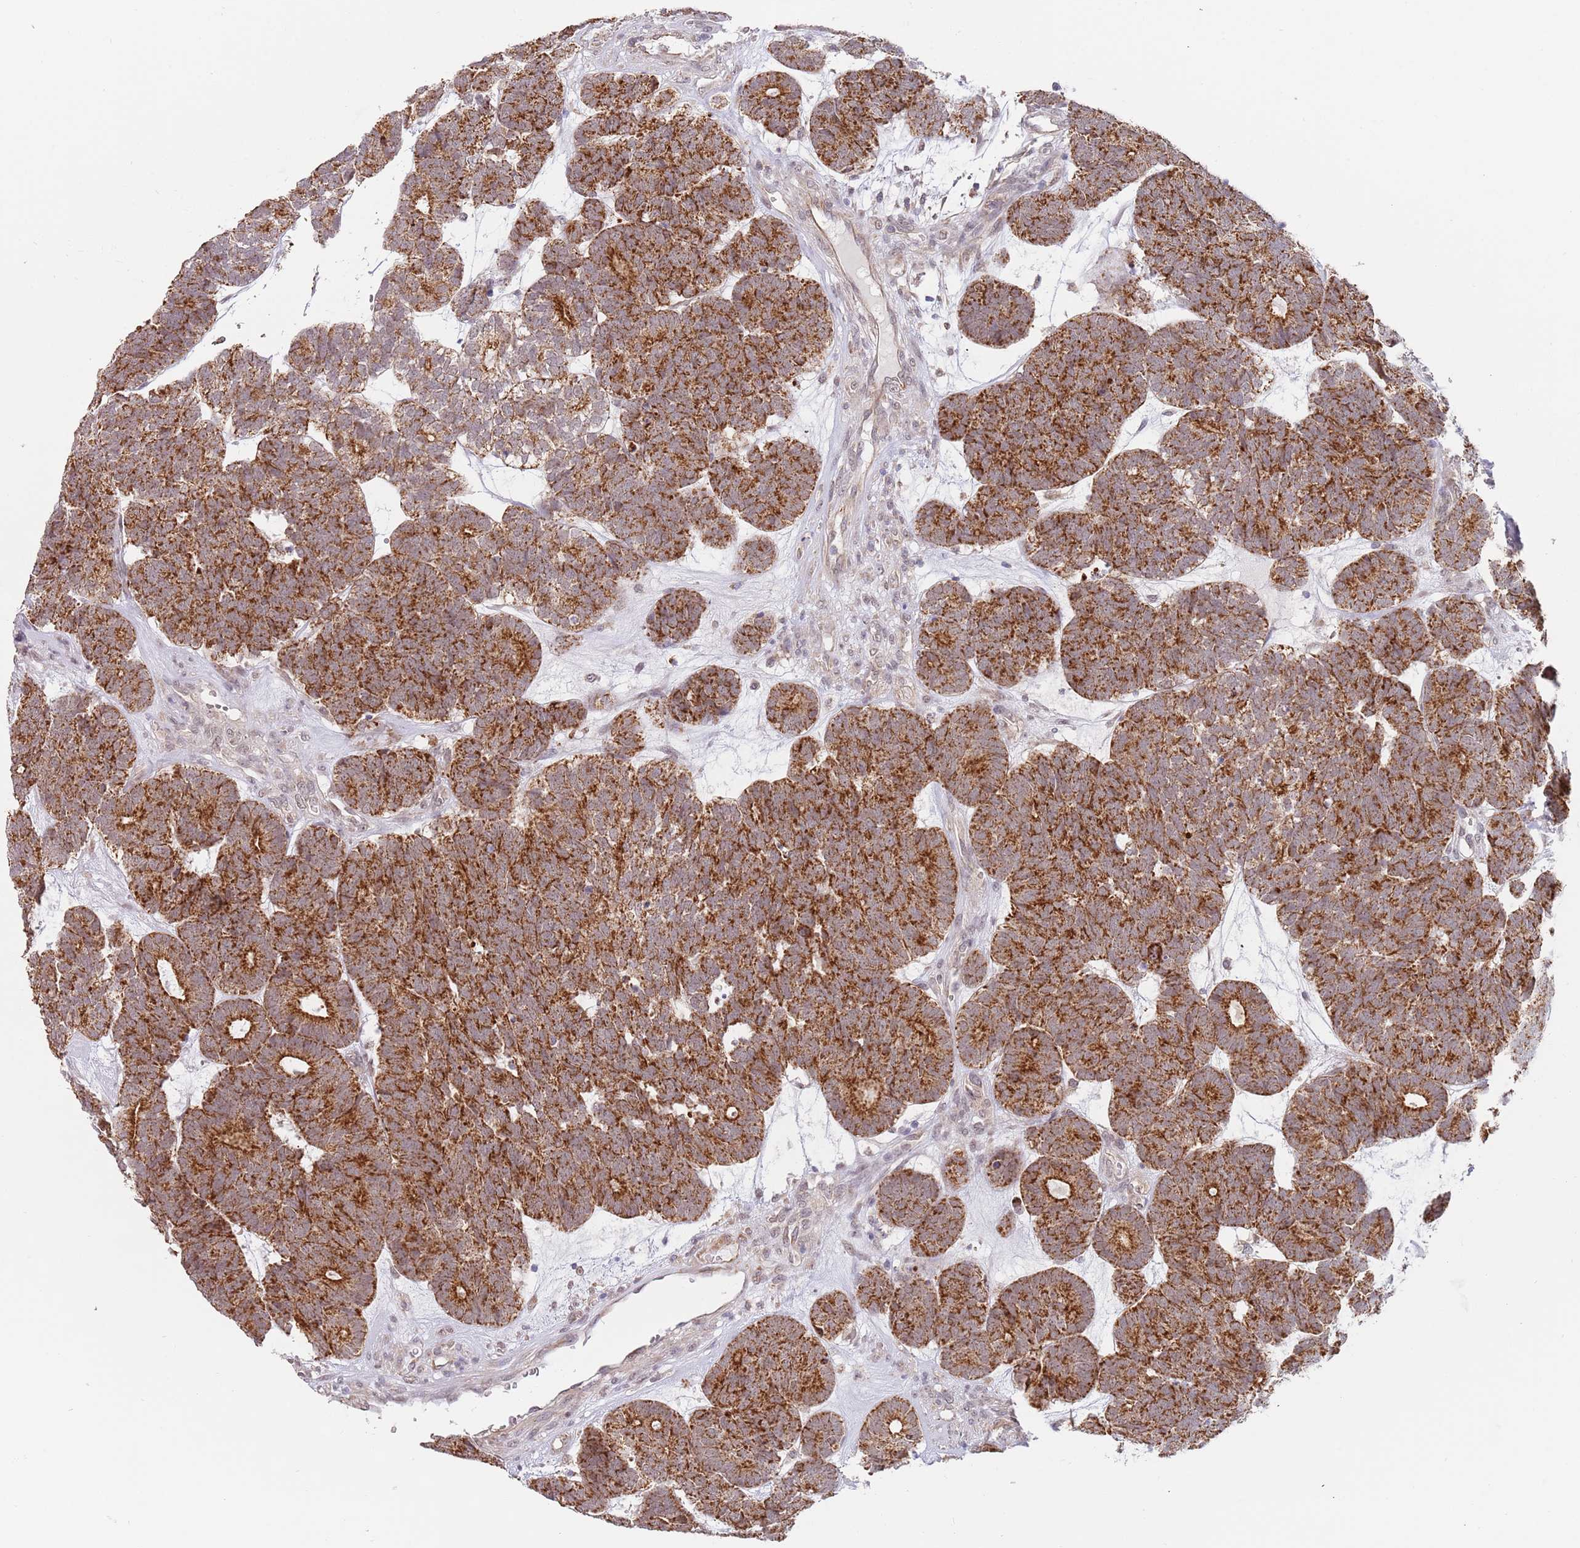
{"staining": {"intensity": "strong", "quantity": ">75%", "location": "cytoplasmic/membranous"}, "tissue": "head and neck cancer", "cell_type": "Tumor cells", "image_type": "cancer", "snomed": [{"axis": "morphology", "description": "Adenocarcinoma, NOS"}, {"axis": "topography", "description": "Head-Neck"}], "caption": "This is a photomicrograph of IHC staining of head and neck cancer (adenocarcinoma), which shows strong positivity in the cytoplasmic/membranous of tumor cells.", "gene": "UQCC3", "patient": {"sex": "female", "age": 81}}